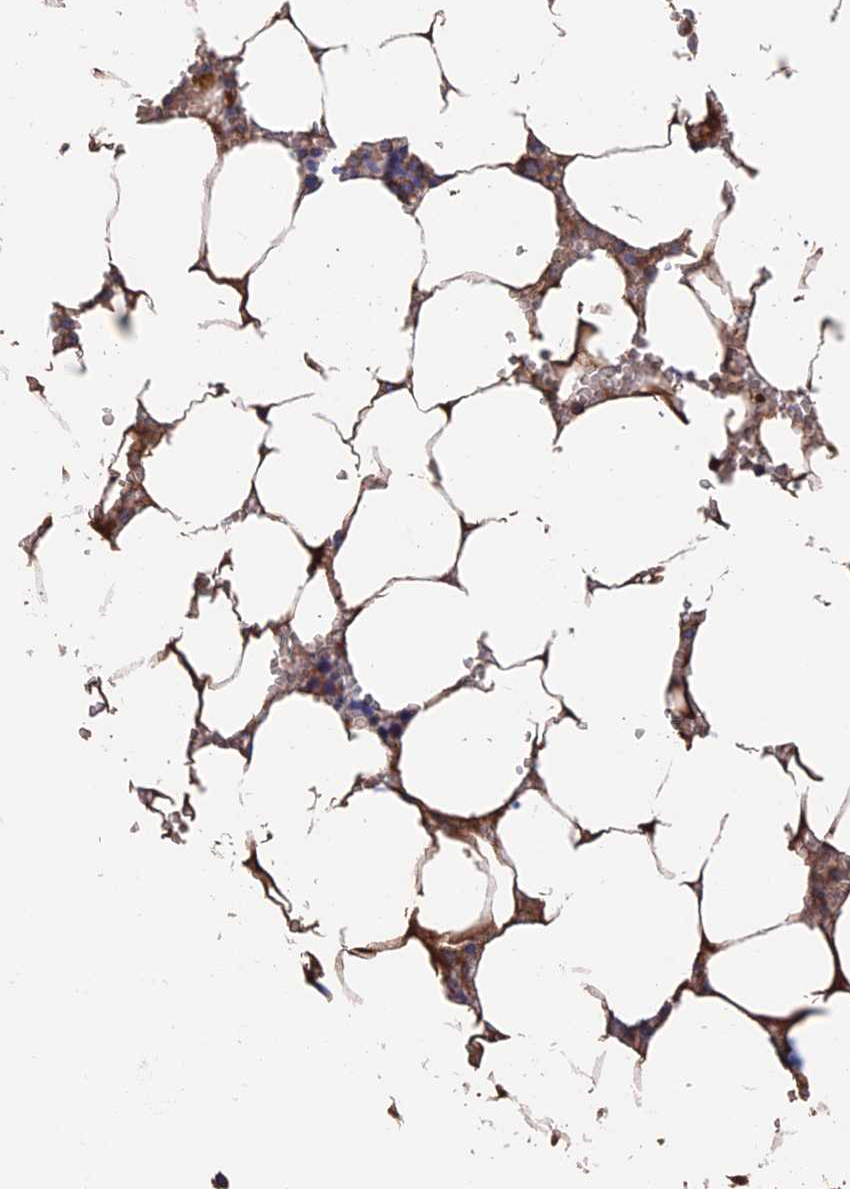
{"staining": {"intensity": "strong", "quantity": "<25%", "location": "cytoplasmic/membranous"}, "tissue": "bone marrow", "cell_type": "Hematopoietic cells", "image_type": "normal", "snomed": [{"axis": "morphology", "description": "Normal tissue, NOS"}, {"axis": "topography", "description": "Bone marrow"}], "caption": "A medium amount of strong cytoplasmic/membranous expression is identified in about <25% of hematopoietic cells in unremarkable bone marrow.", "gene": "HPF1", "patient": {"sex": "male", "age": 70}}